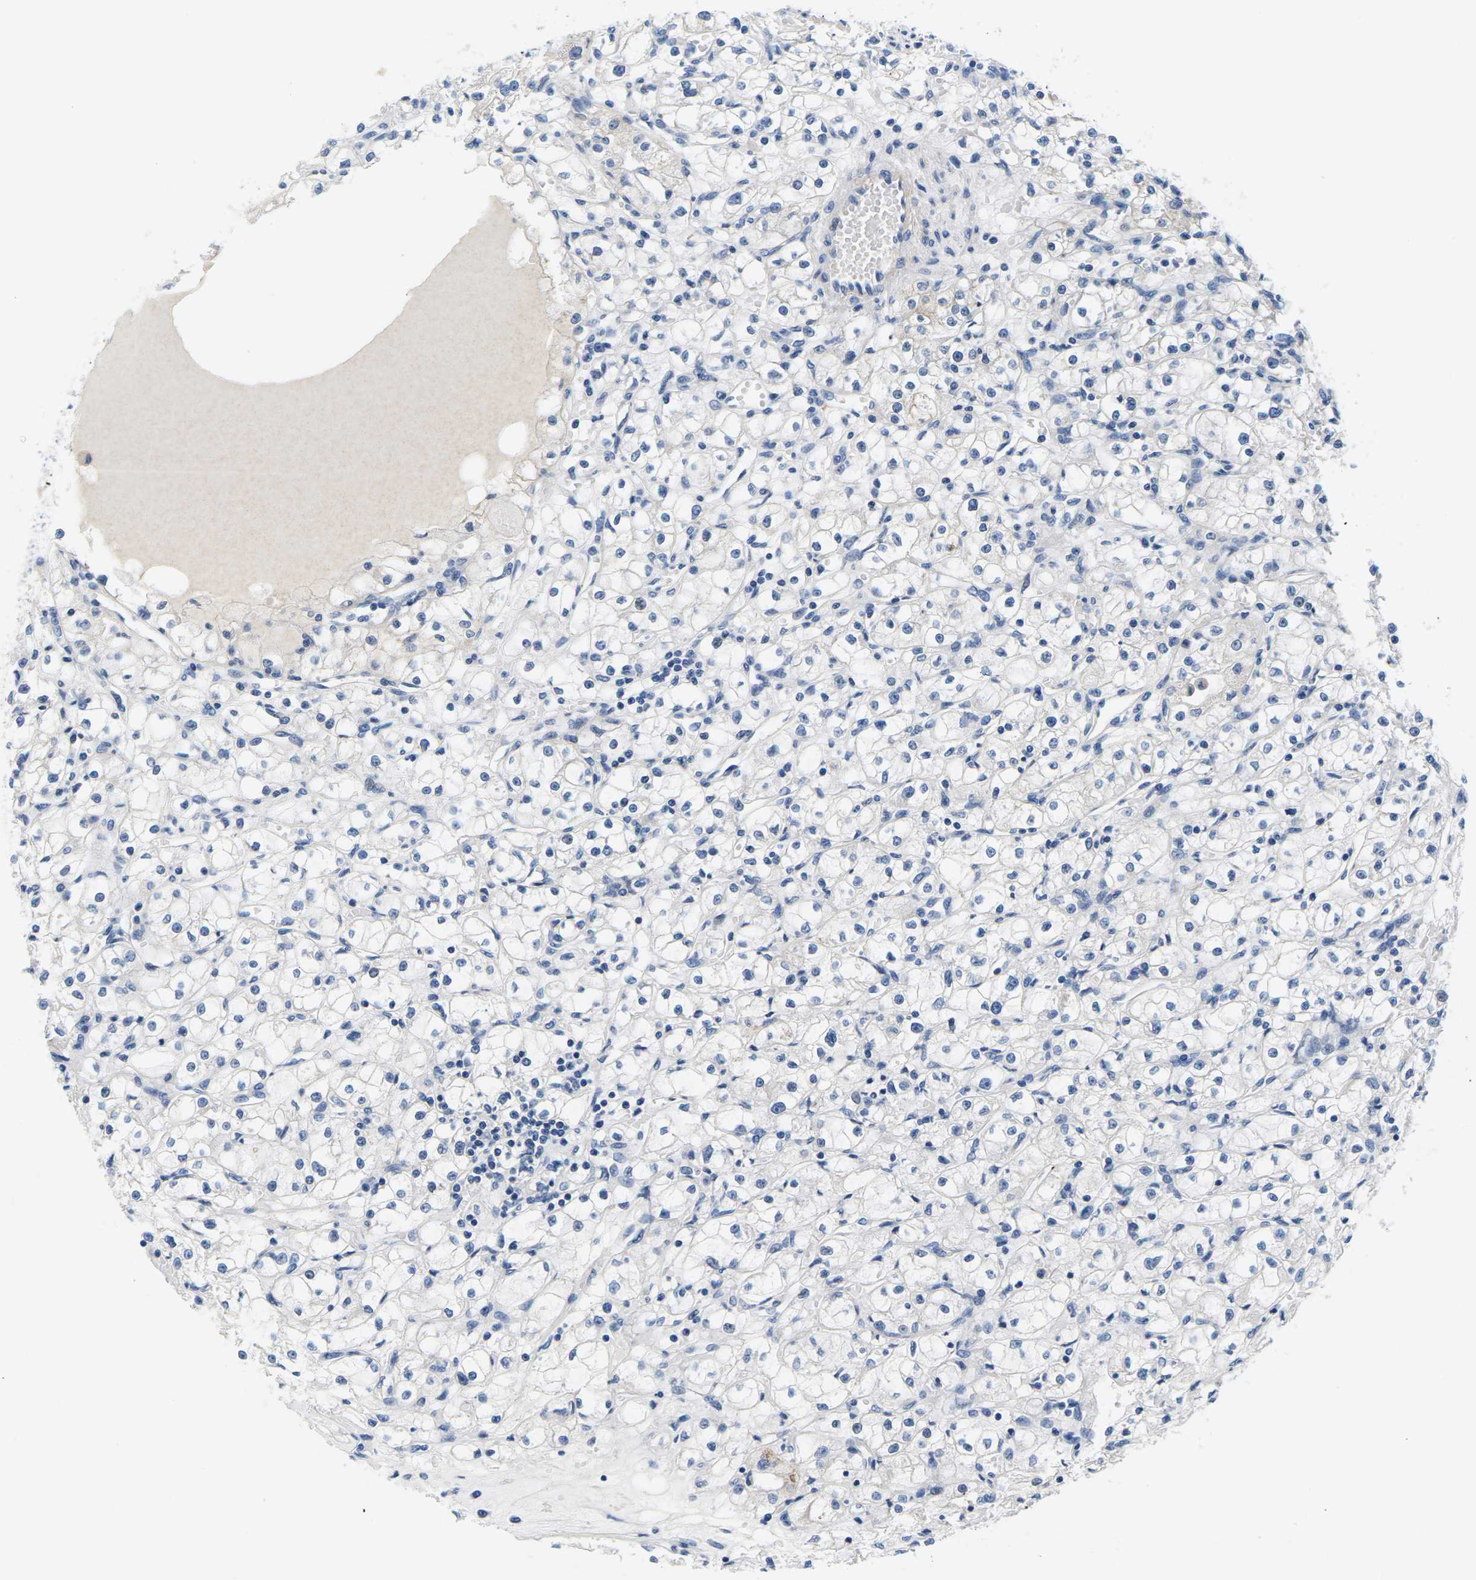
{"staining": {"intensity": "negative", "quantity": "none", "location": "none"}, "tissue": "renal cancer", "cell_type": "Tumor cells", "image_type": "cancer", "snomed": [{"axis": "morphology", "description": "Adenocarcinoma, NOS"}, {"axis": "topography", "description": "Kidney"}], "caption": "DAB (3,3'-diaminobenzidine) immunohistochemical staining of human renal cancer (adenocarcinoma) exhibits no significant positivity in tumor cells.", "gene": "TSPAN2", "patient": {"sex": "male", "age": 56}}